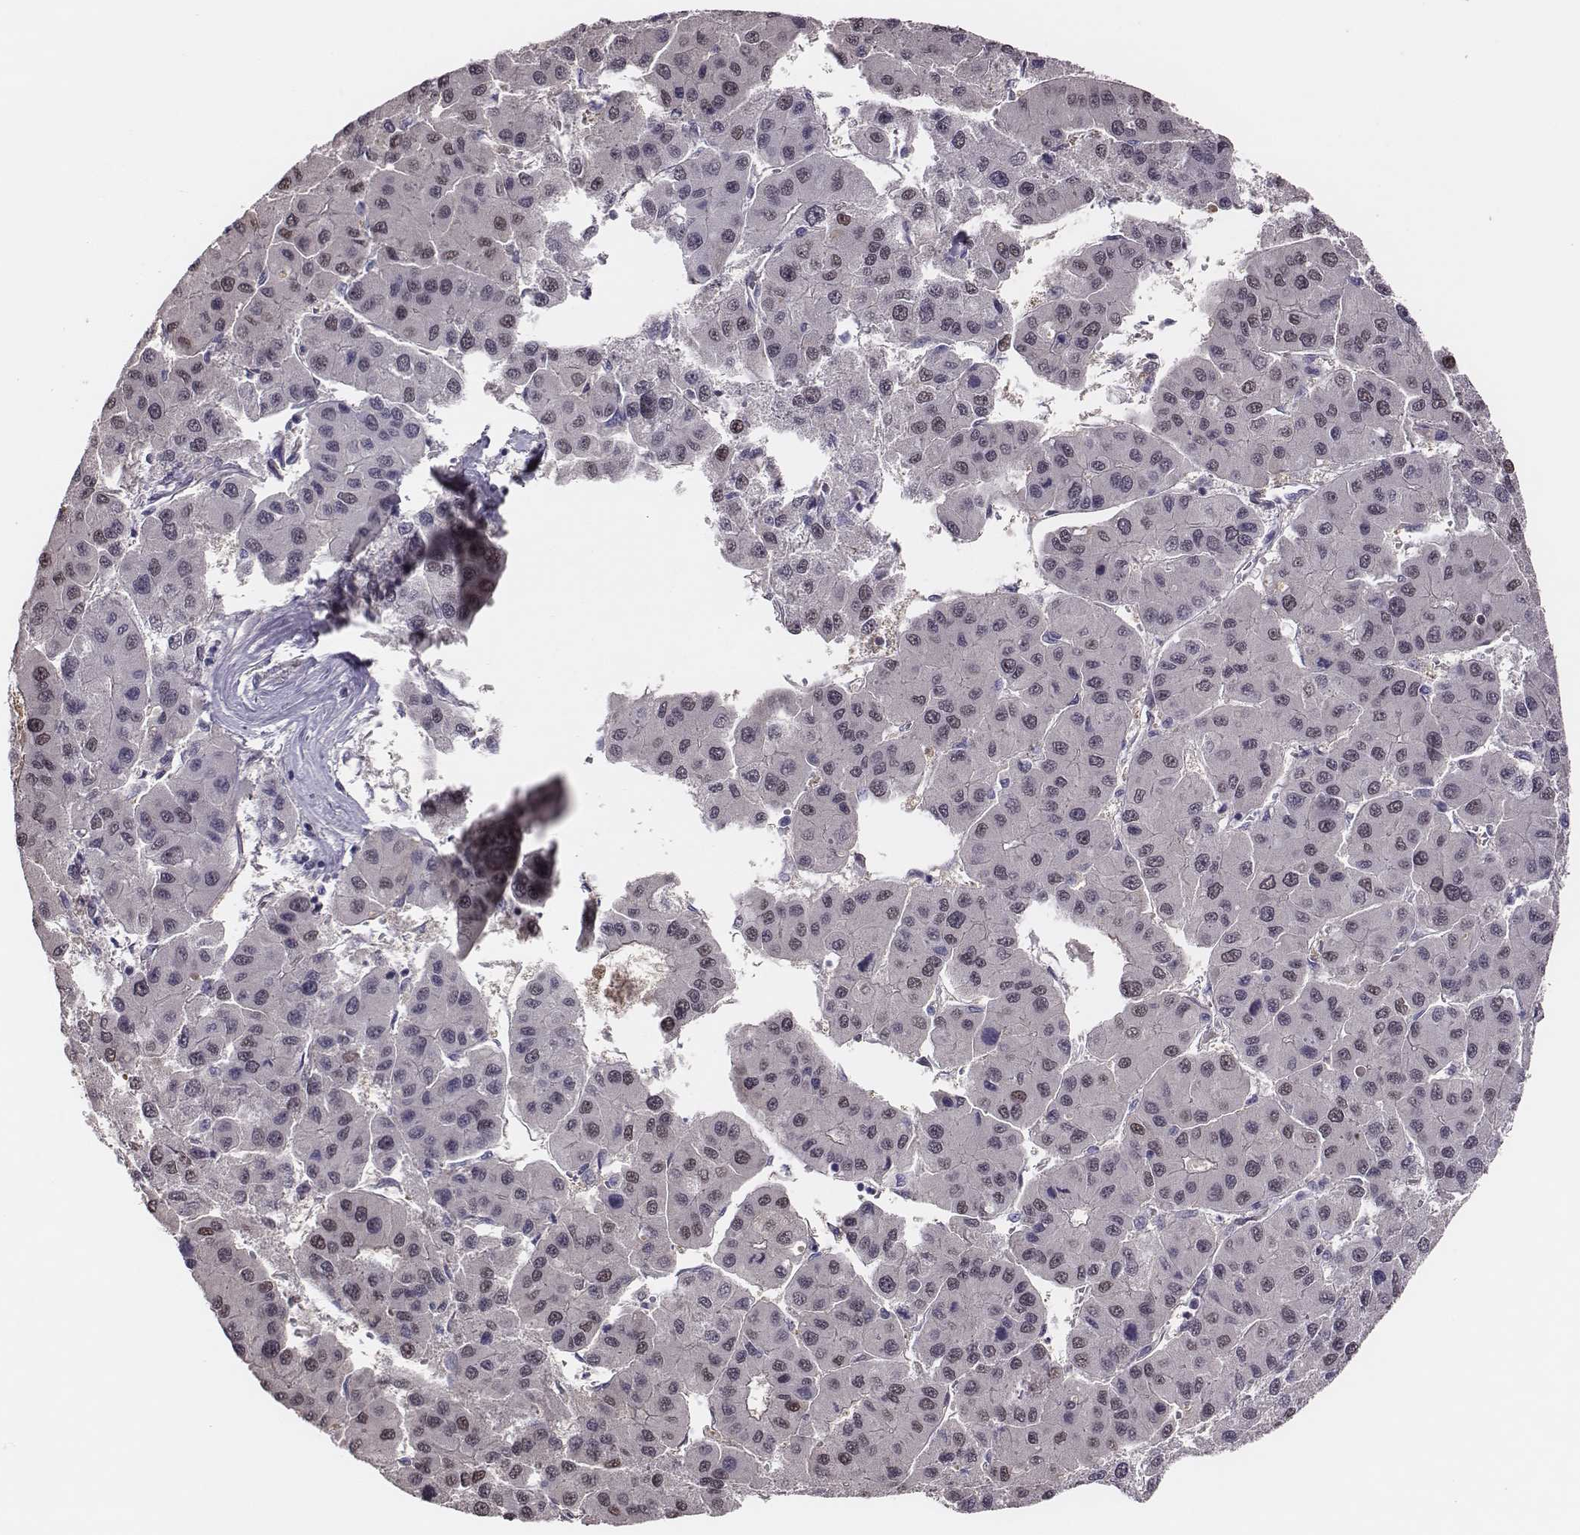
{"staining": {"intensity": "negative", "quantity": "none", "location": "none"}, "tissue": "liver cancer", "cell_type": "Tumor cells", "image_type": "cancer", "snomed": [{"axis": "morphology", "description": "Carcinoma, Hepatocellular, NOS"}, {"axis": "topography", "description": "Liver"}], "caption": "This is an immunohistochemistry micrograph of liver cancer. There is no staining in tumor cells.", "gene": "SCML2", "patient": {"sex": "male", "age": 73}}